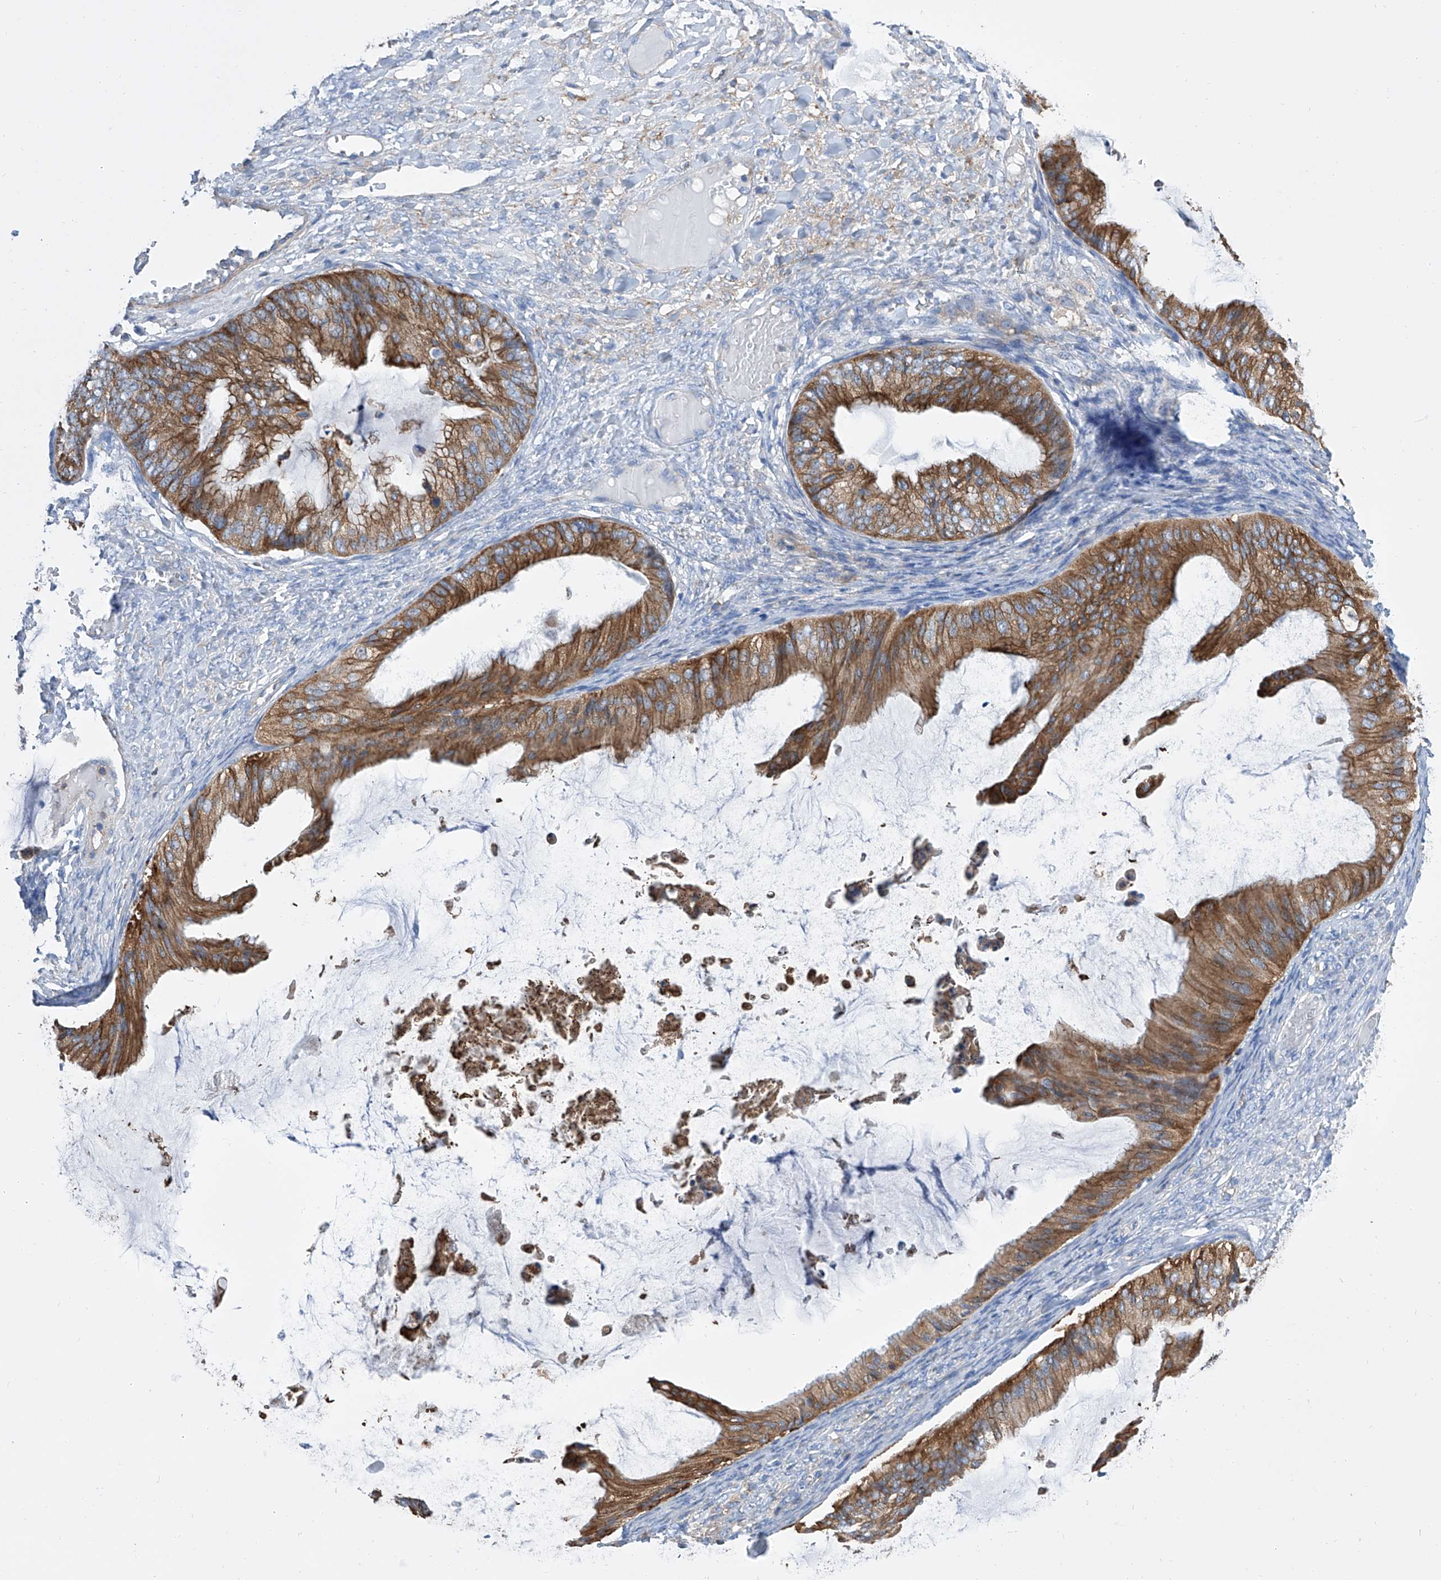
{"staining": {"intensity": "moderate", "quantity": ">75%", "location": "cytoplasmic/membranous"}, "tissue": "ovarian cancer", "cell_type": "Tumor cells", "image_type": "cancer", "snomed": [{"axis": "morphology", "description": "Cystadenocarcinoma, mucinous, NOS"}, {"axis": "topography", "description": "Ovary"}], "caption": "Immunohistochemical staining of ovarian mucinous cystadenocarcinoma reveals medium levels of moderate cytoplasmic/membranous protein expression in about >75% of tumor cells.", "gene": "GPT", "patient": {"sex": "female", "age": 61}}